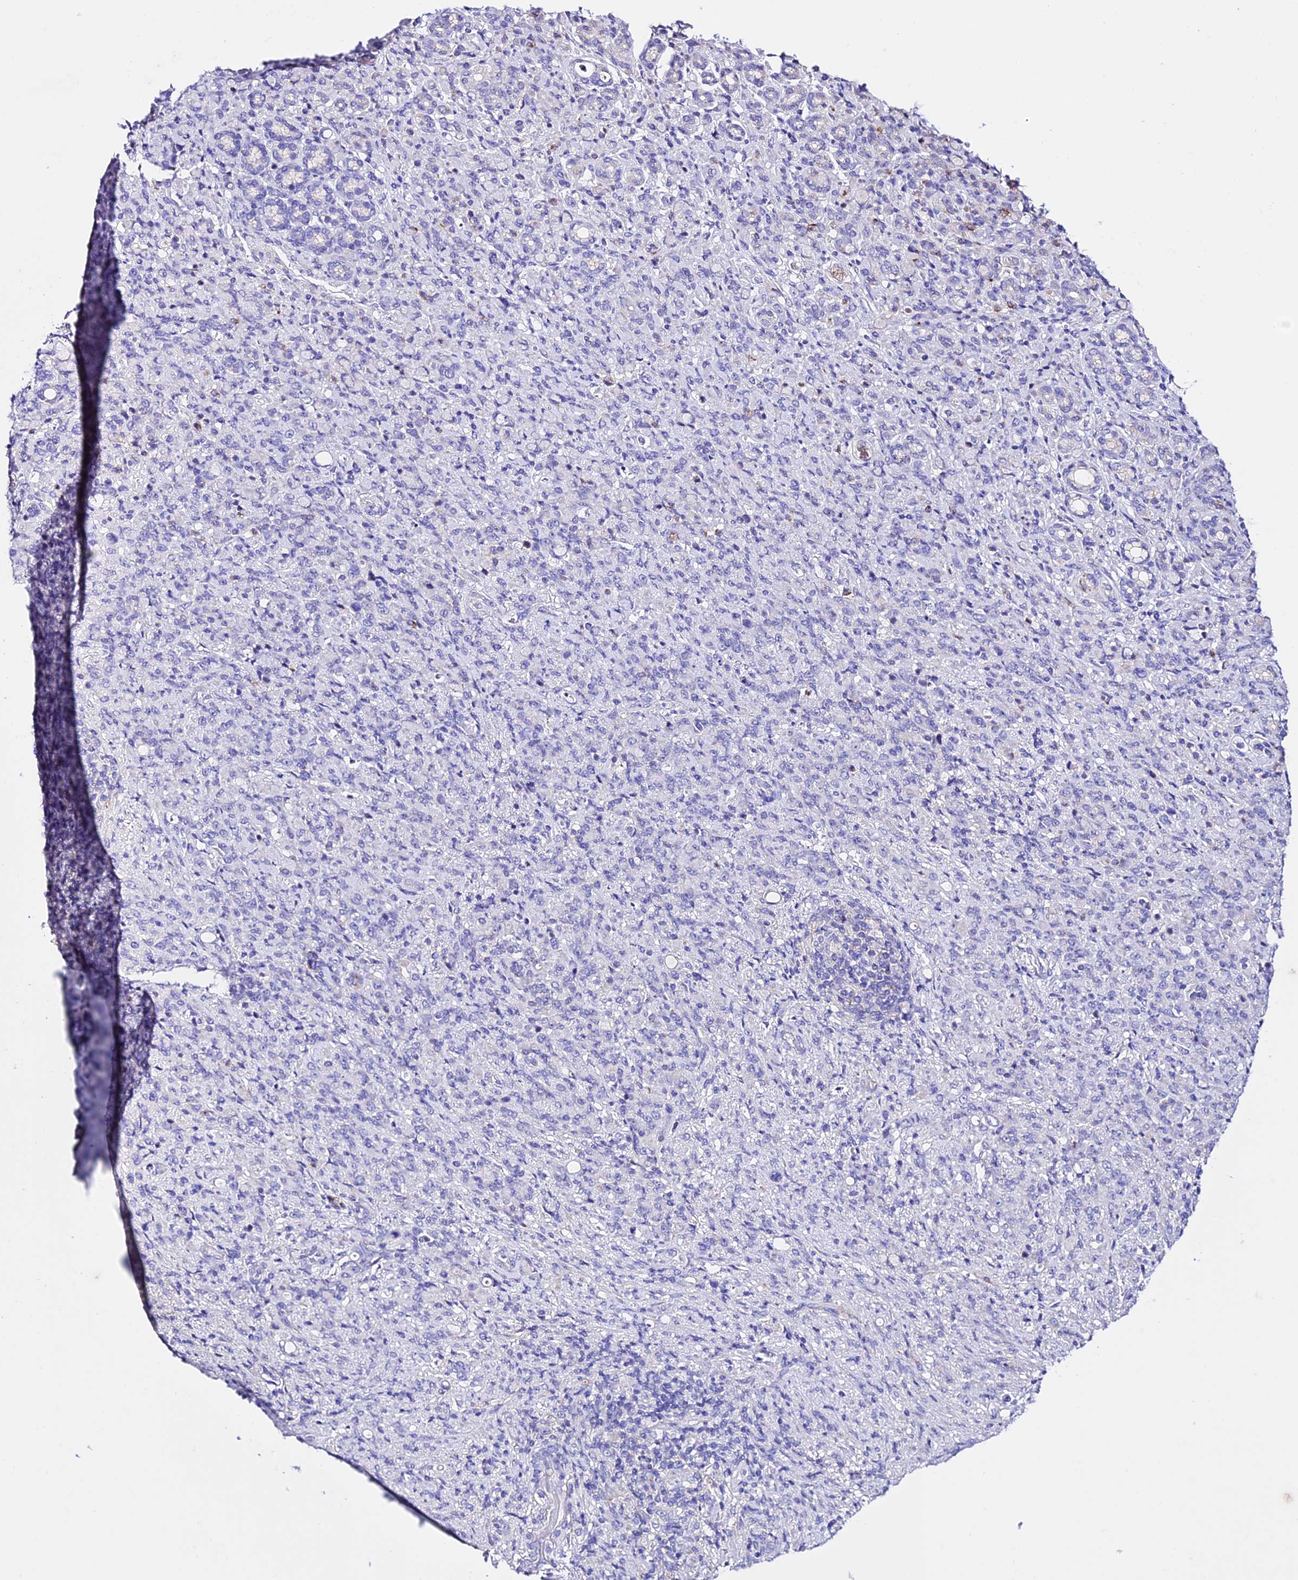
{"staining": {"intensity": "negative", "quantity": "none", "location": "none"}, "tissue": "stomach cancer", "cell_type": "Tumor cells", "image_type": "cancer", "snomed": [{"axis": "morphology", "description": "Adenocarcinoma, NOS"}, {"axis": "topography", "description": "Stomach"}], "caption": "This is an immunohistochemistry histopathology image of stomach cancer (adenocarcinoma). There is no positivity in tumor cells.", "gene": "TMEM117", "patient": {"sex": "female", "age": 79}}